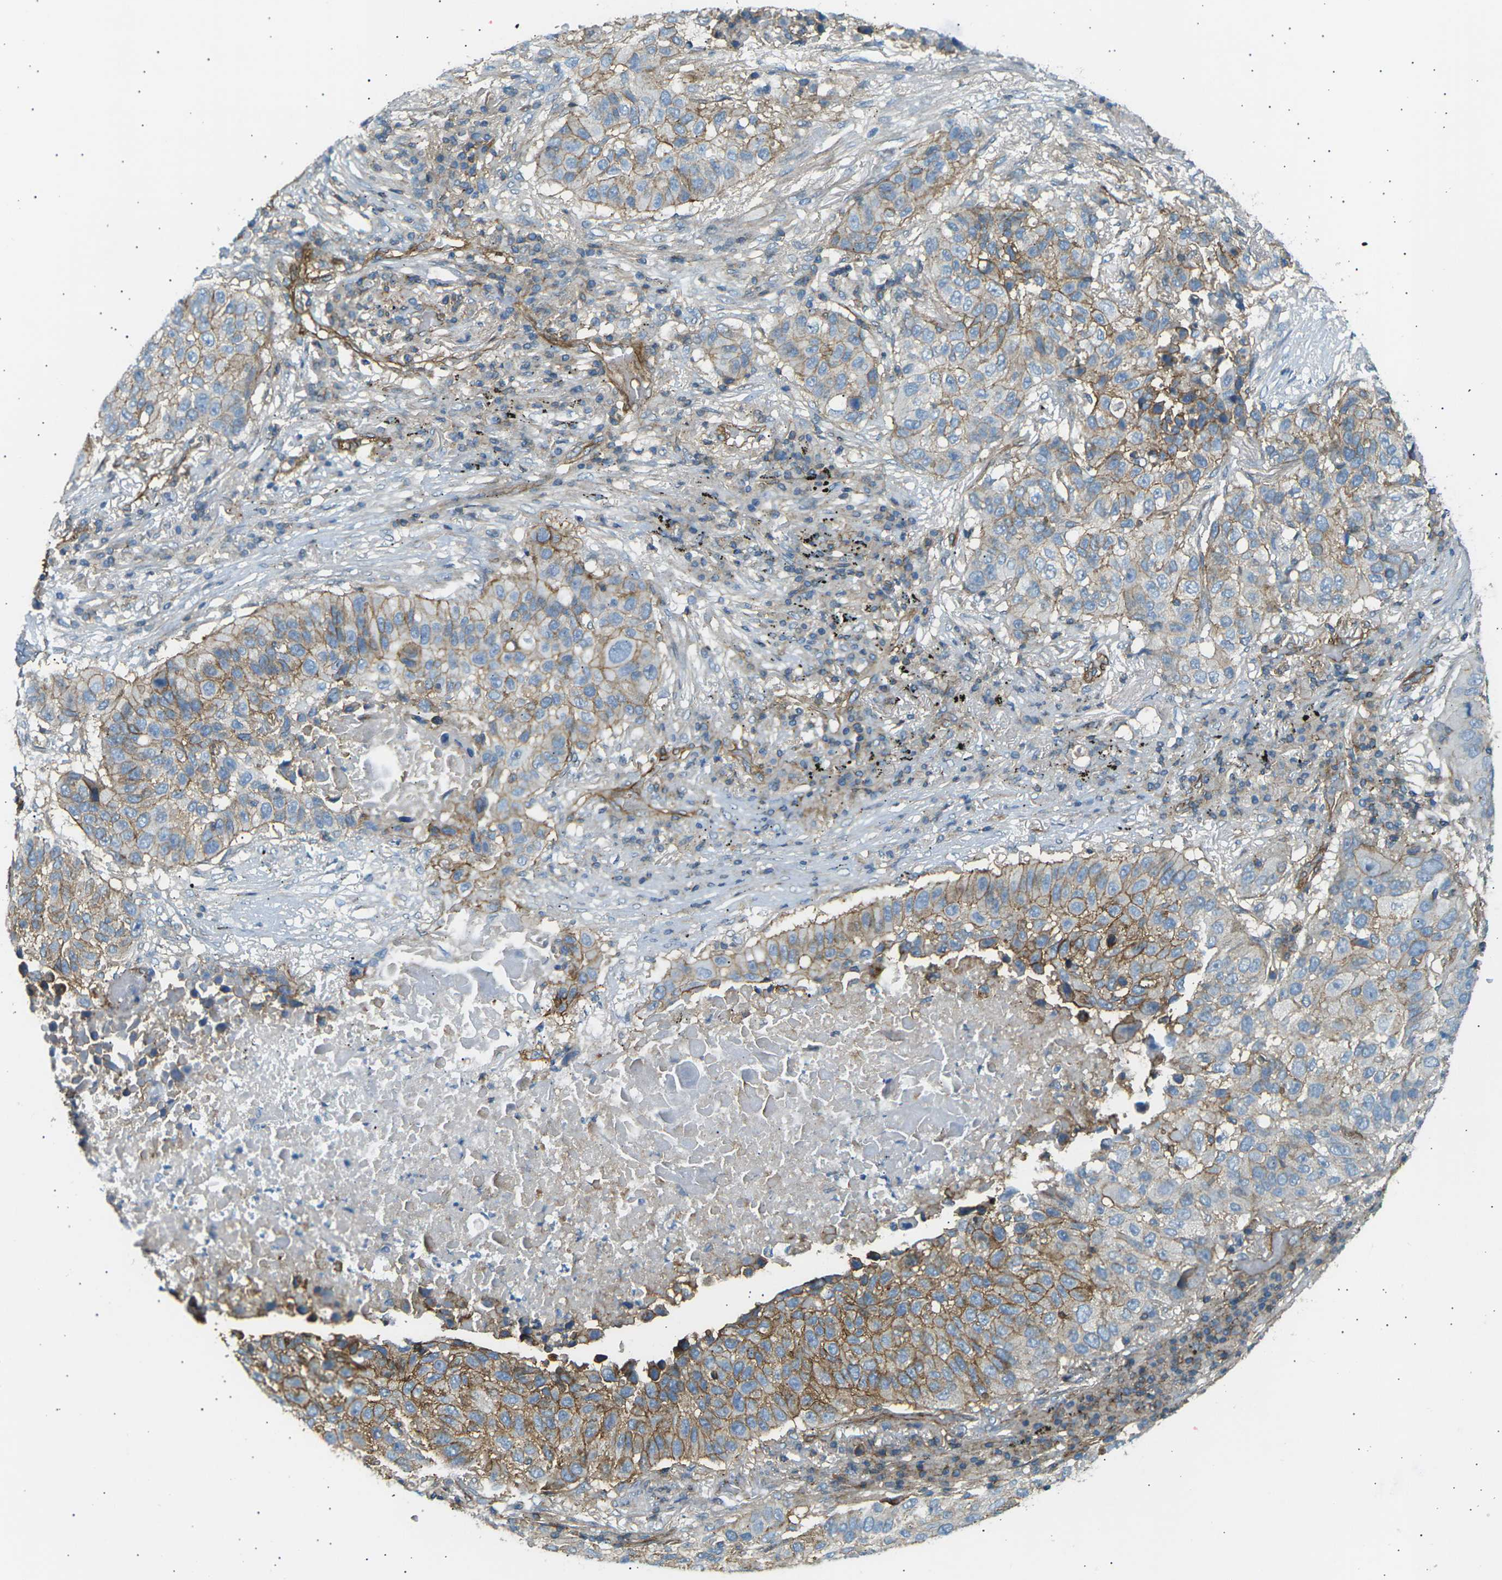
{"staining": {"intensity": "moderate", "quantity": "<25%", "location": "cytoplasmic/membranous"}, "tissue": "lung cancer", "cell_type": "Tumor cells", "image_type": "cancer", "snomed": [{"axis": "morphology", "description": "Squamous cell carcinoma, NOS"}, {"axis": "topography", "description": "Lung"}], "caption": "DAB (3,3'-diaminobenzidine) immunohistochemical staining of lung cancer (squamous cell carcinoma) reveals moderate cytoplasmic/membranous protein staining in approximately <25% of tumor cells.", "gene": "ATP2B4", "patient": {"sex": "male", "age": 57}}